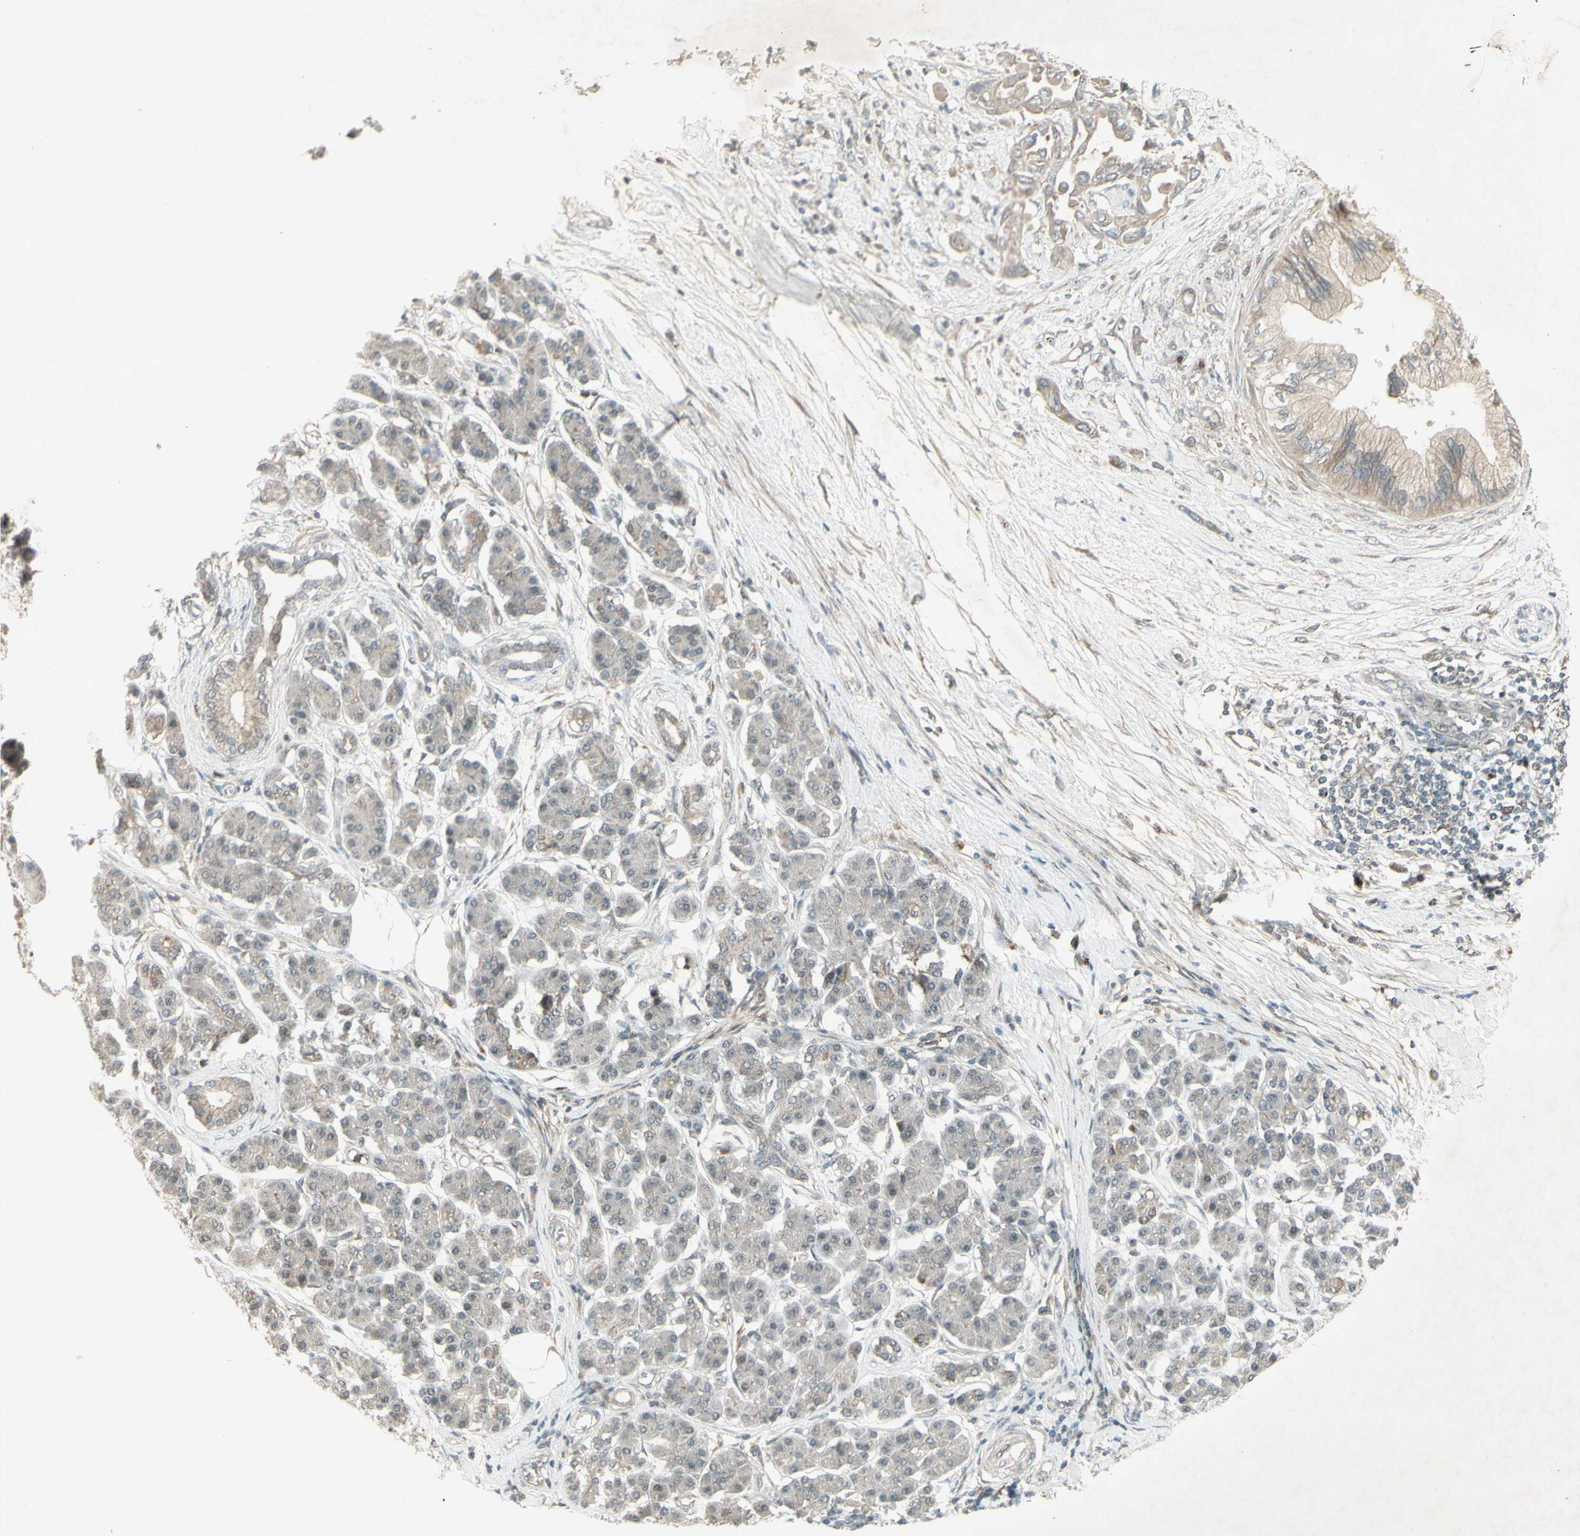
{"staining": {"intensity": "negative", "quantity": "none", "location": "none"}, "tissue": "pancreatic cancer", "cell_type": "Tumor cells", "image_type": "cancer", "snomed": [{"axis": "morphology", "description": "Adenocarcinoma, NOS"}, {"axis": "morphology", "description": "Adenocarcinoma, metastatic, NOS"}, {"axis": "topography", "description": "Lymph node"}, {"axis": "topography", "description": "Pancreas"}, {"axis": "topography", "description": "Duodenum"}], "caption": "Histopathology image shows no protein positivity in tumor cells of pancreatic cancer tissue.", "gene": "MSH6", "patient": {"sex": "female", "age": 64}}